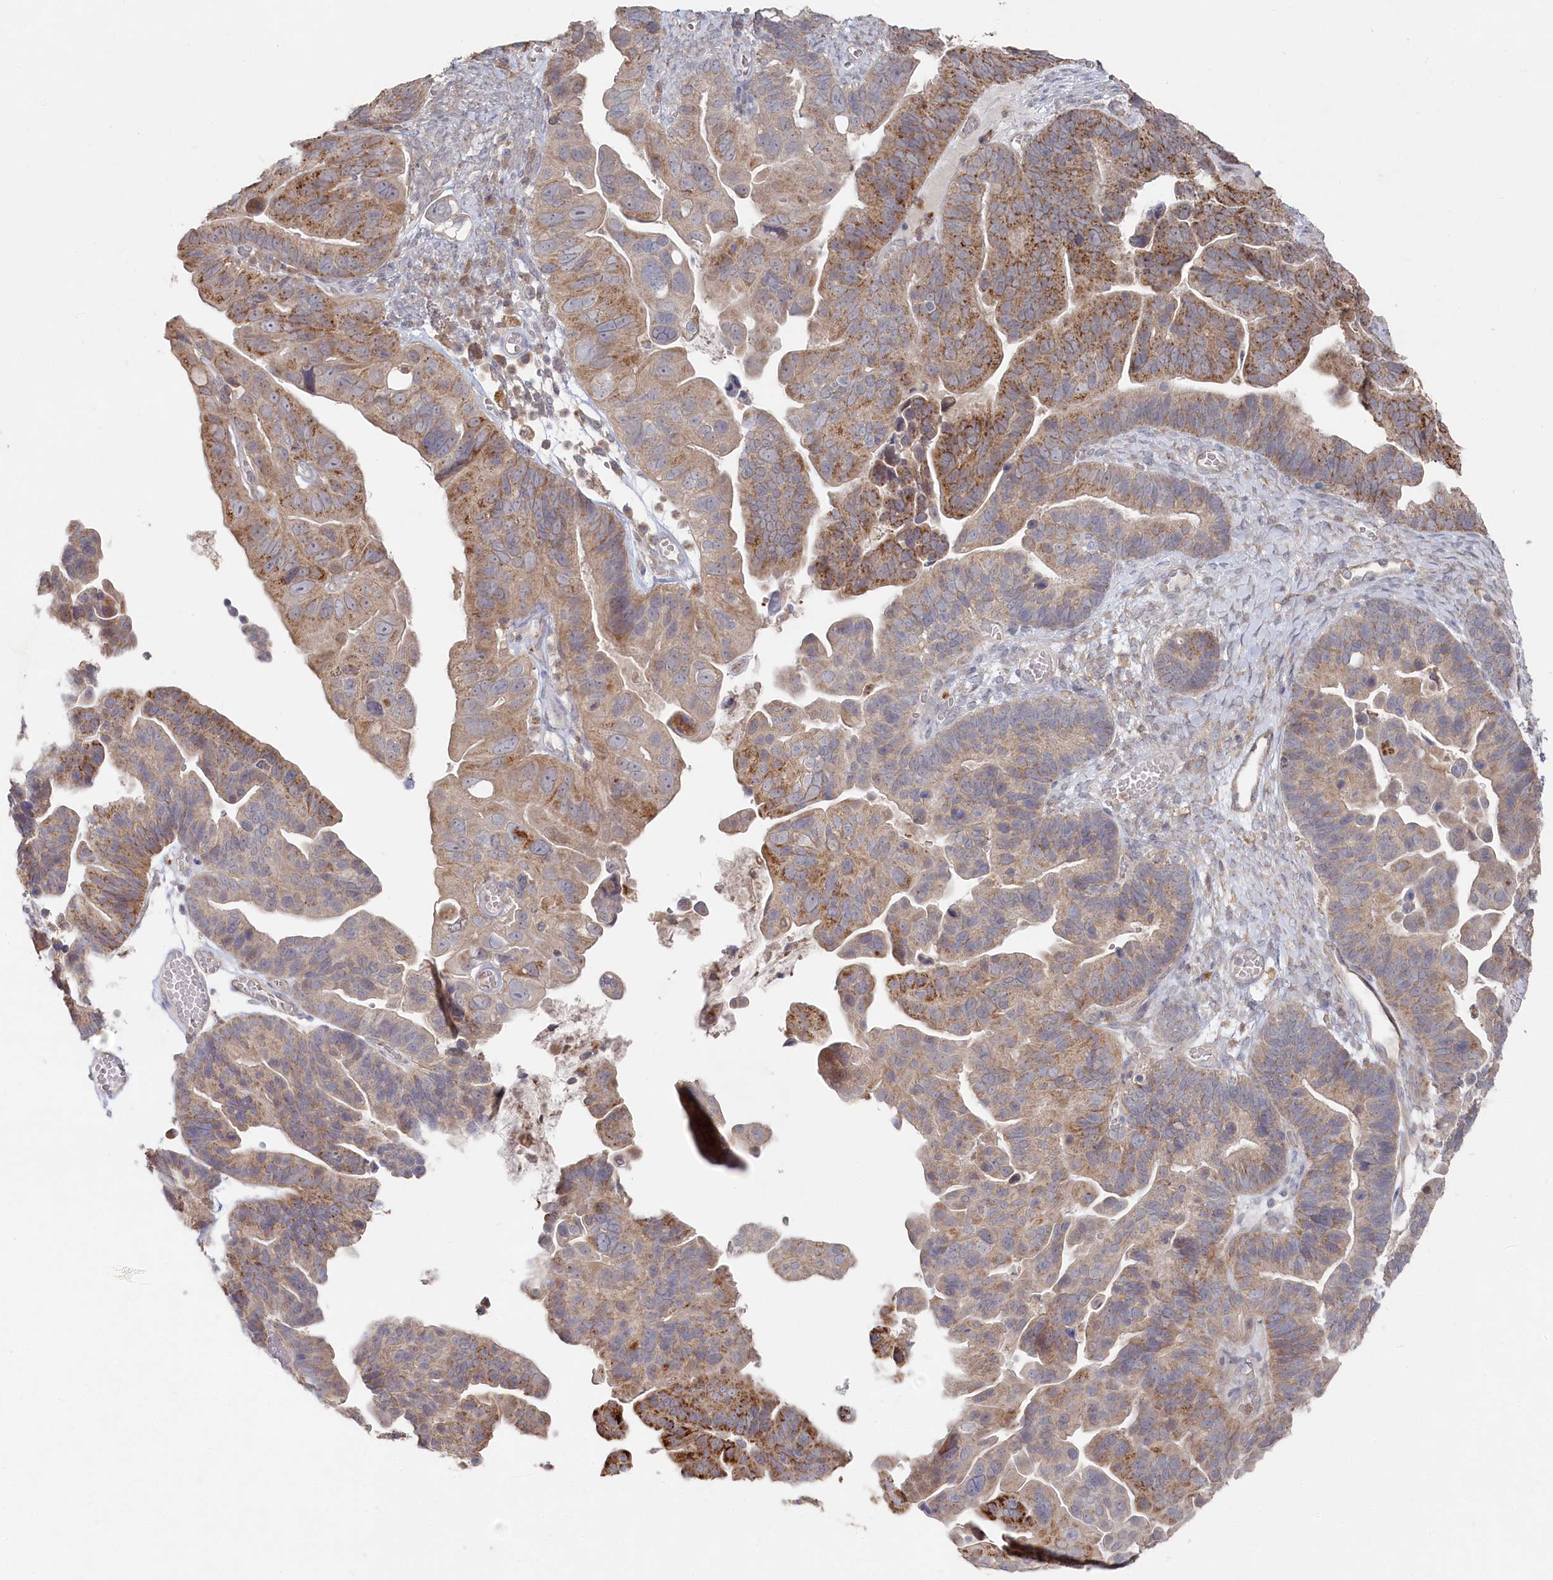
{"staining": {"intensity": "strong", "quantity": ">75%", "location": "cytoplasmic/membranous"}, "tissue": "ovarian cancer", "cell_type": "Tumor cells", "image_type": "cancer", "snomed": [{"axis": "morphology", "description": "Cystadenocarcinoma, serous, NOS"}, {"axis": "topography", "description": "Ovary"}], "caption": "Immunohistochemical staining of ovarian cancer (serous cystadenocarcinoma) exhibits high levels of strong cytoplasmic/membranous protein staining in about >75% of tumor cells.", "gene": "TGFBRAP1", "patient": {"sex": "female", "age": 56}}